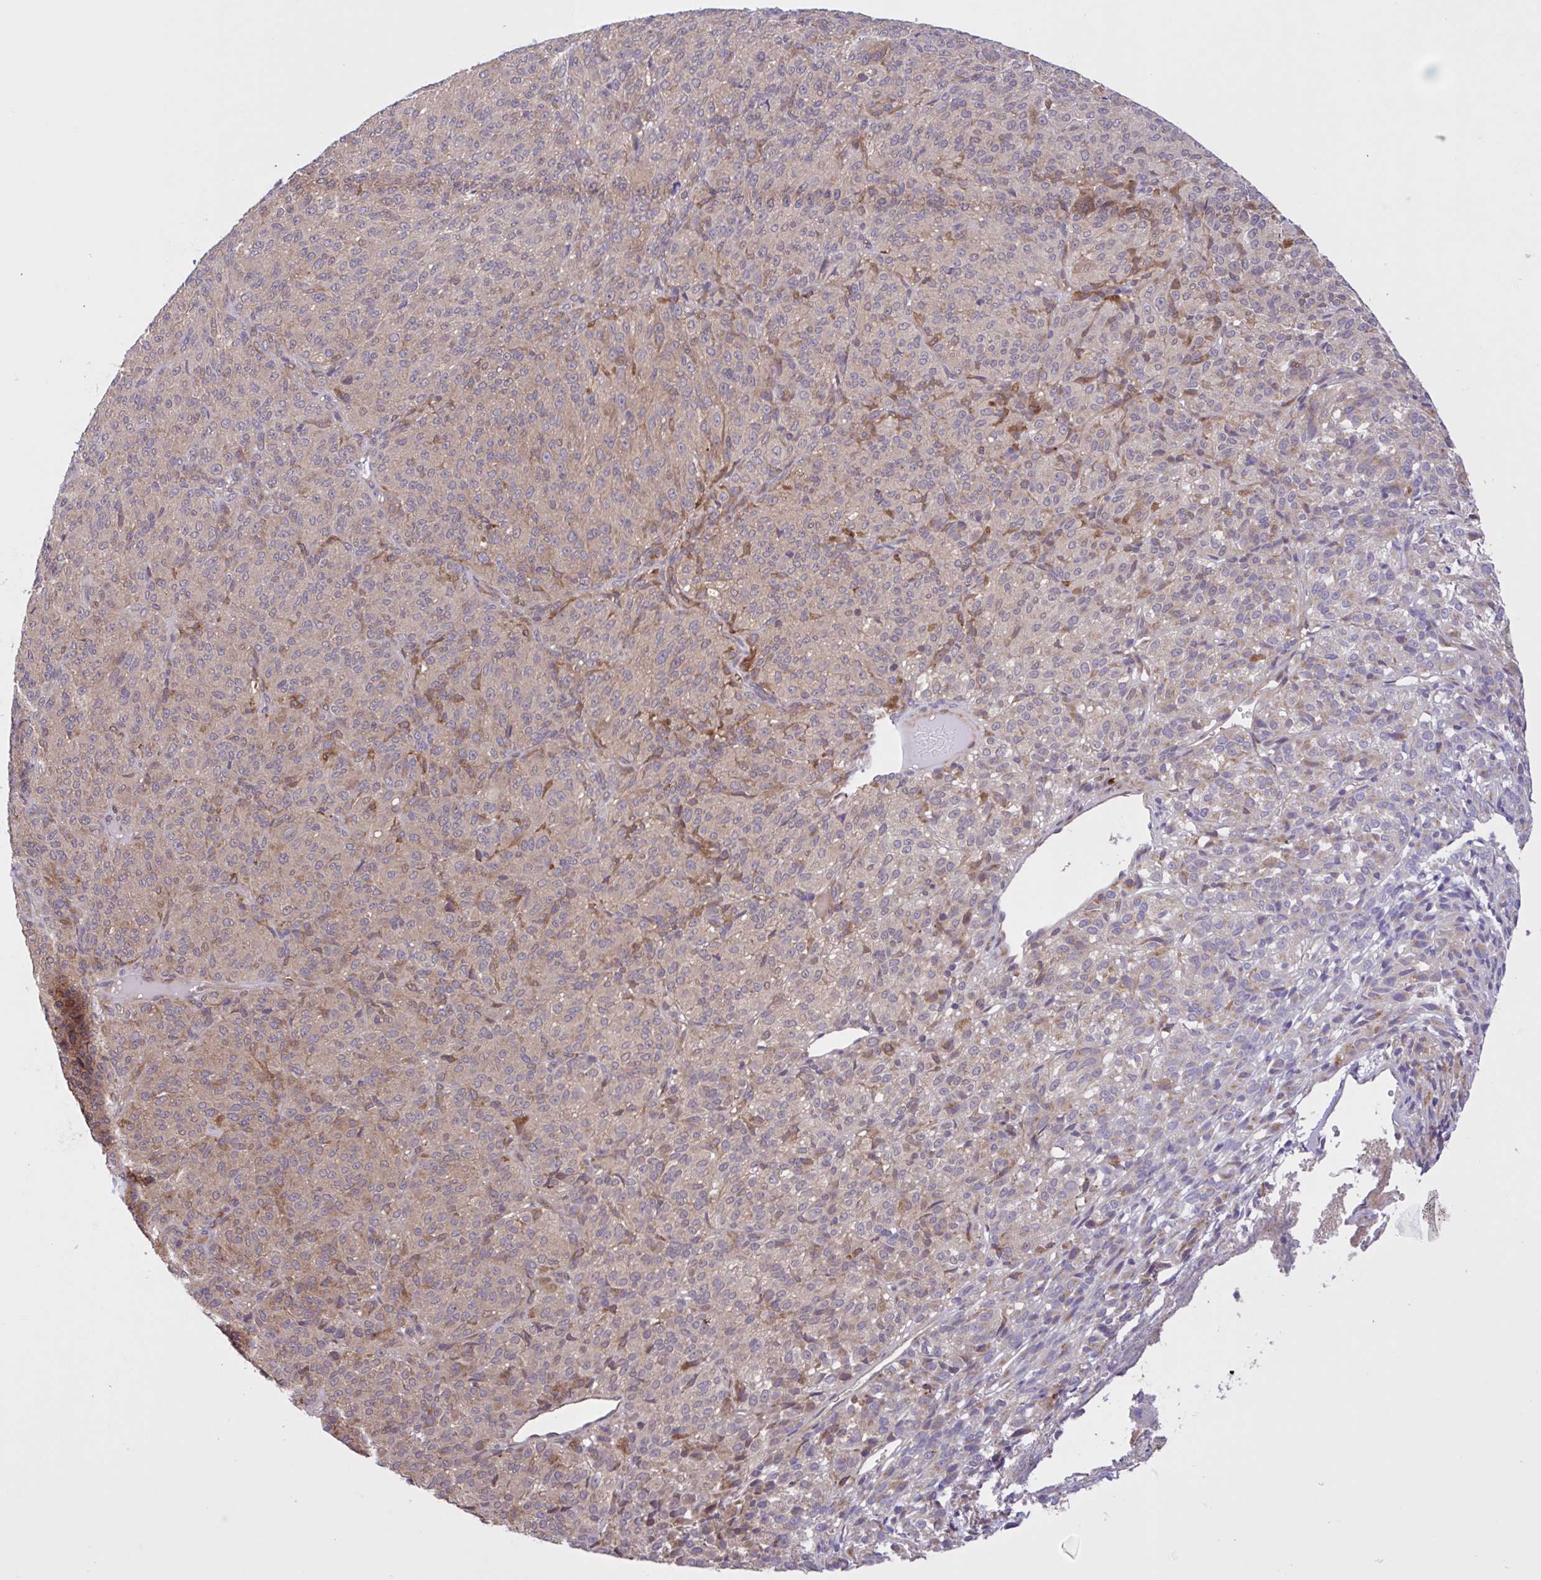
{"staining": {"intensity": "weak", "quantity": "25%-75%", "location": "cytoplasmic/membranous"}, "tissue": "melanoma", "cell_type": "Tumor cells", "image_type": "cancer", "snomed": [{"axis": "morphology", "description": "Malignant melanoma, Metastatic site"}, {"axis": "topography", "description": "Brain"}], "caption": "There is low levels of weak cytoplasmic/membranous staining in tumor cells of malignant melanoma (metastatic site), as demonstrated by immunohistochemical staining (brown color).", "gene": "INTS10", "patient": {"sex": "female", "age": 56}}